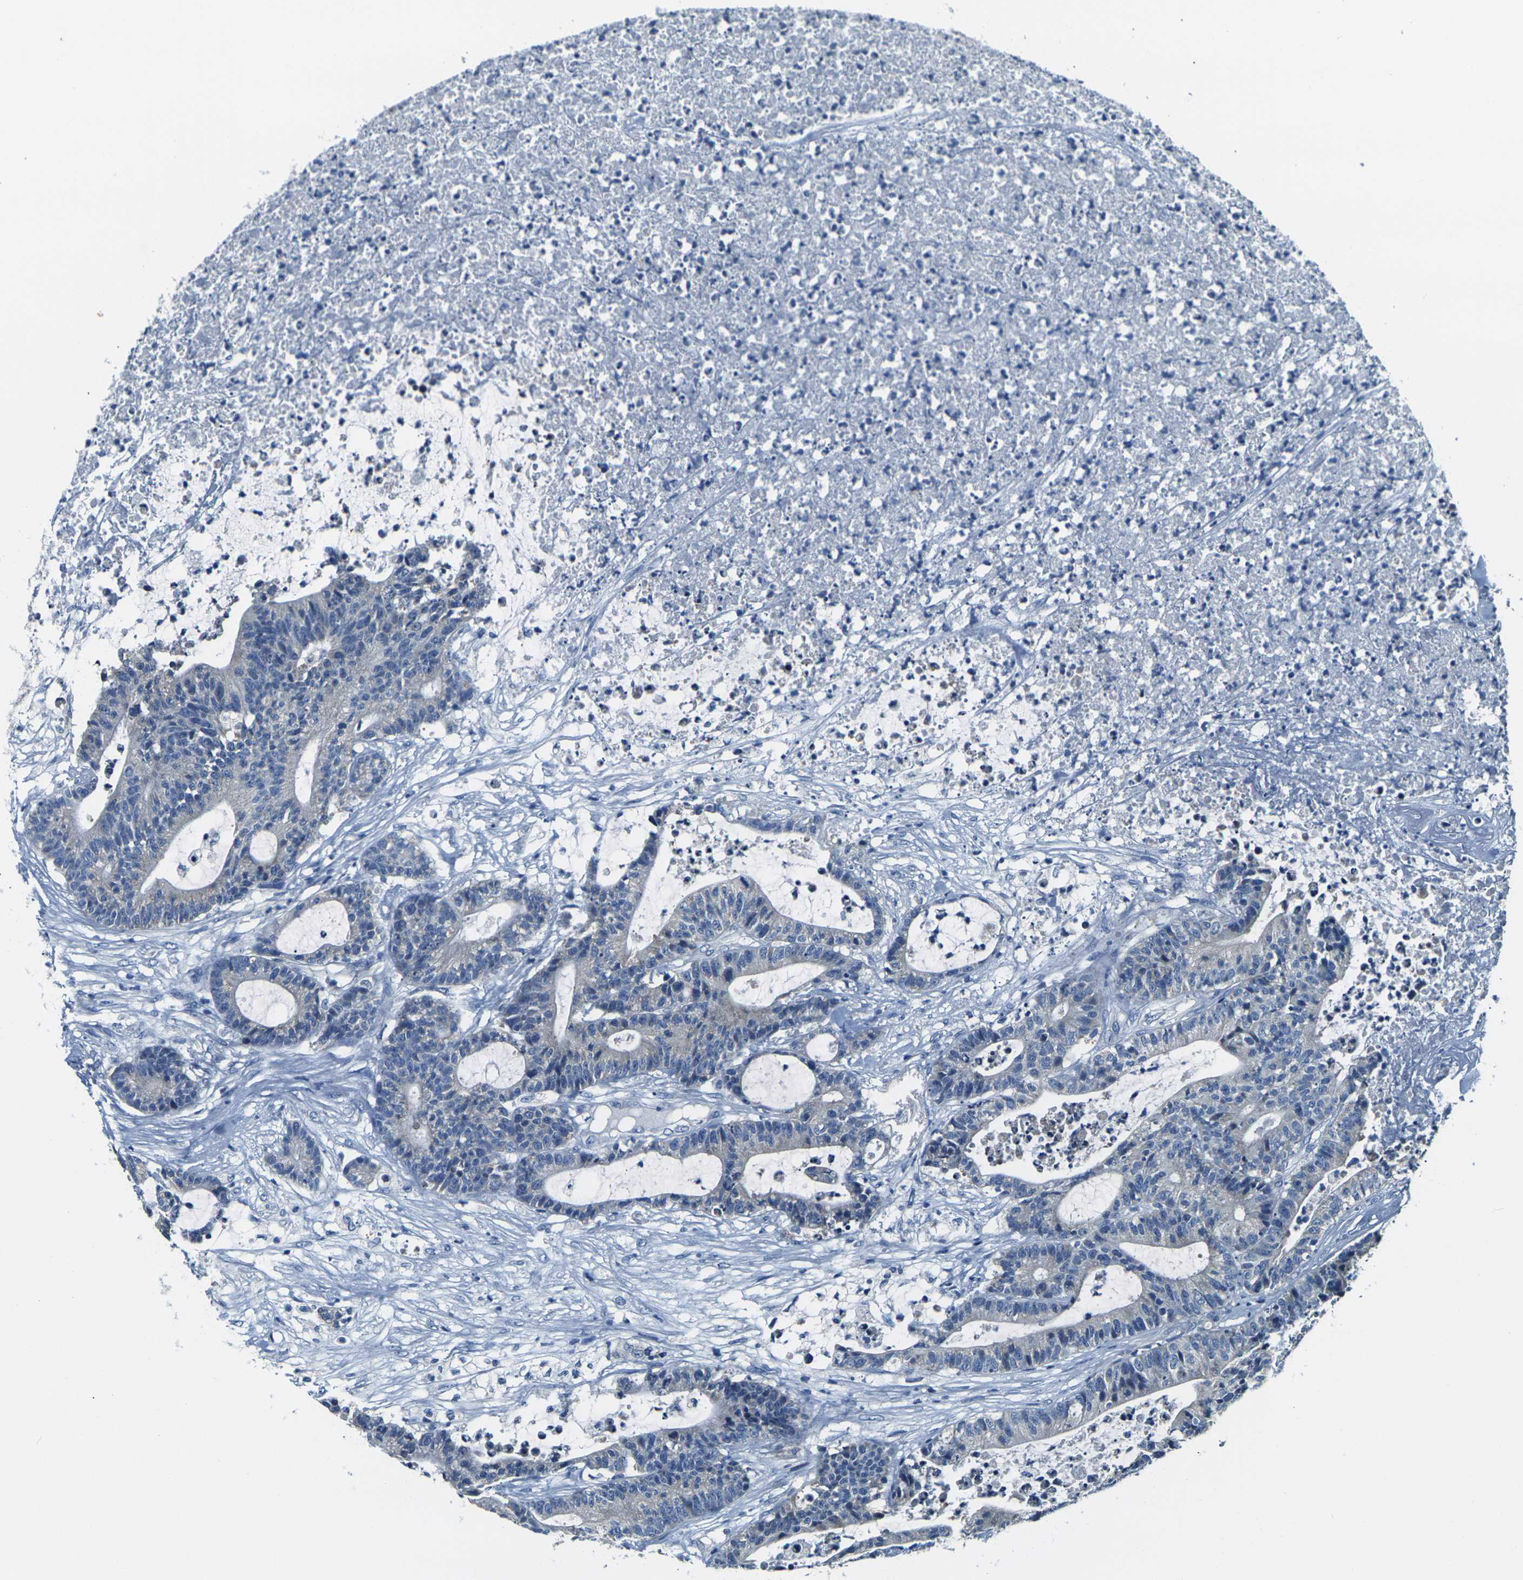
{"staining": {"intensity": "negative", "quantity": "none", "location": "none"}, "tissue": "colorectal cancer", "cell_type": "Tumor cells", "image_type": "cancer", "snomed": [{"axis": "morphology", "description": "Adenocarcinoma, NOS"}, {"axis": "topography", "description": "Colon"}], "caption": "There is no significant staining in tumor cells of adenocarcinoma (colorectal).", "gene": "SHISAL2B", "patient": {"sex": "female", "age": 84}}